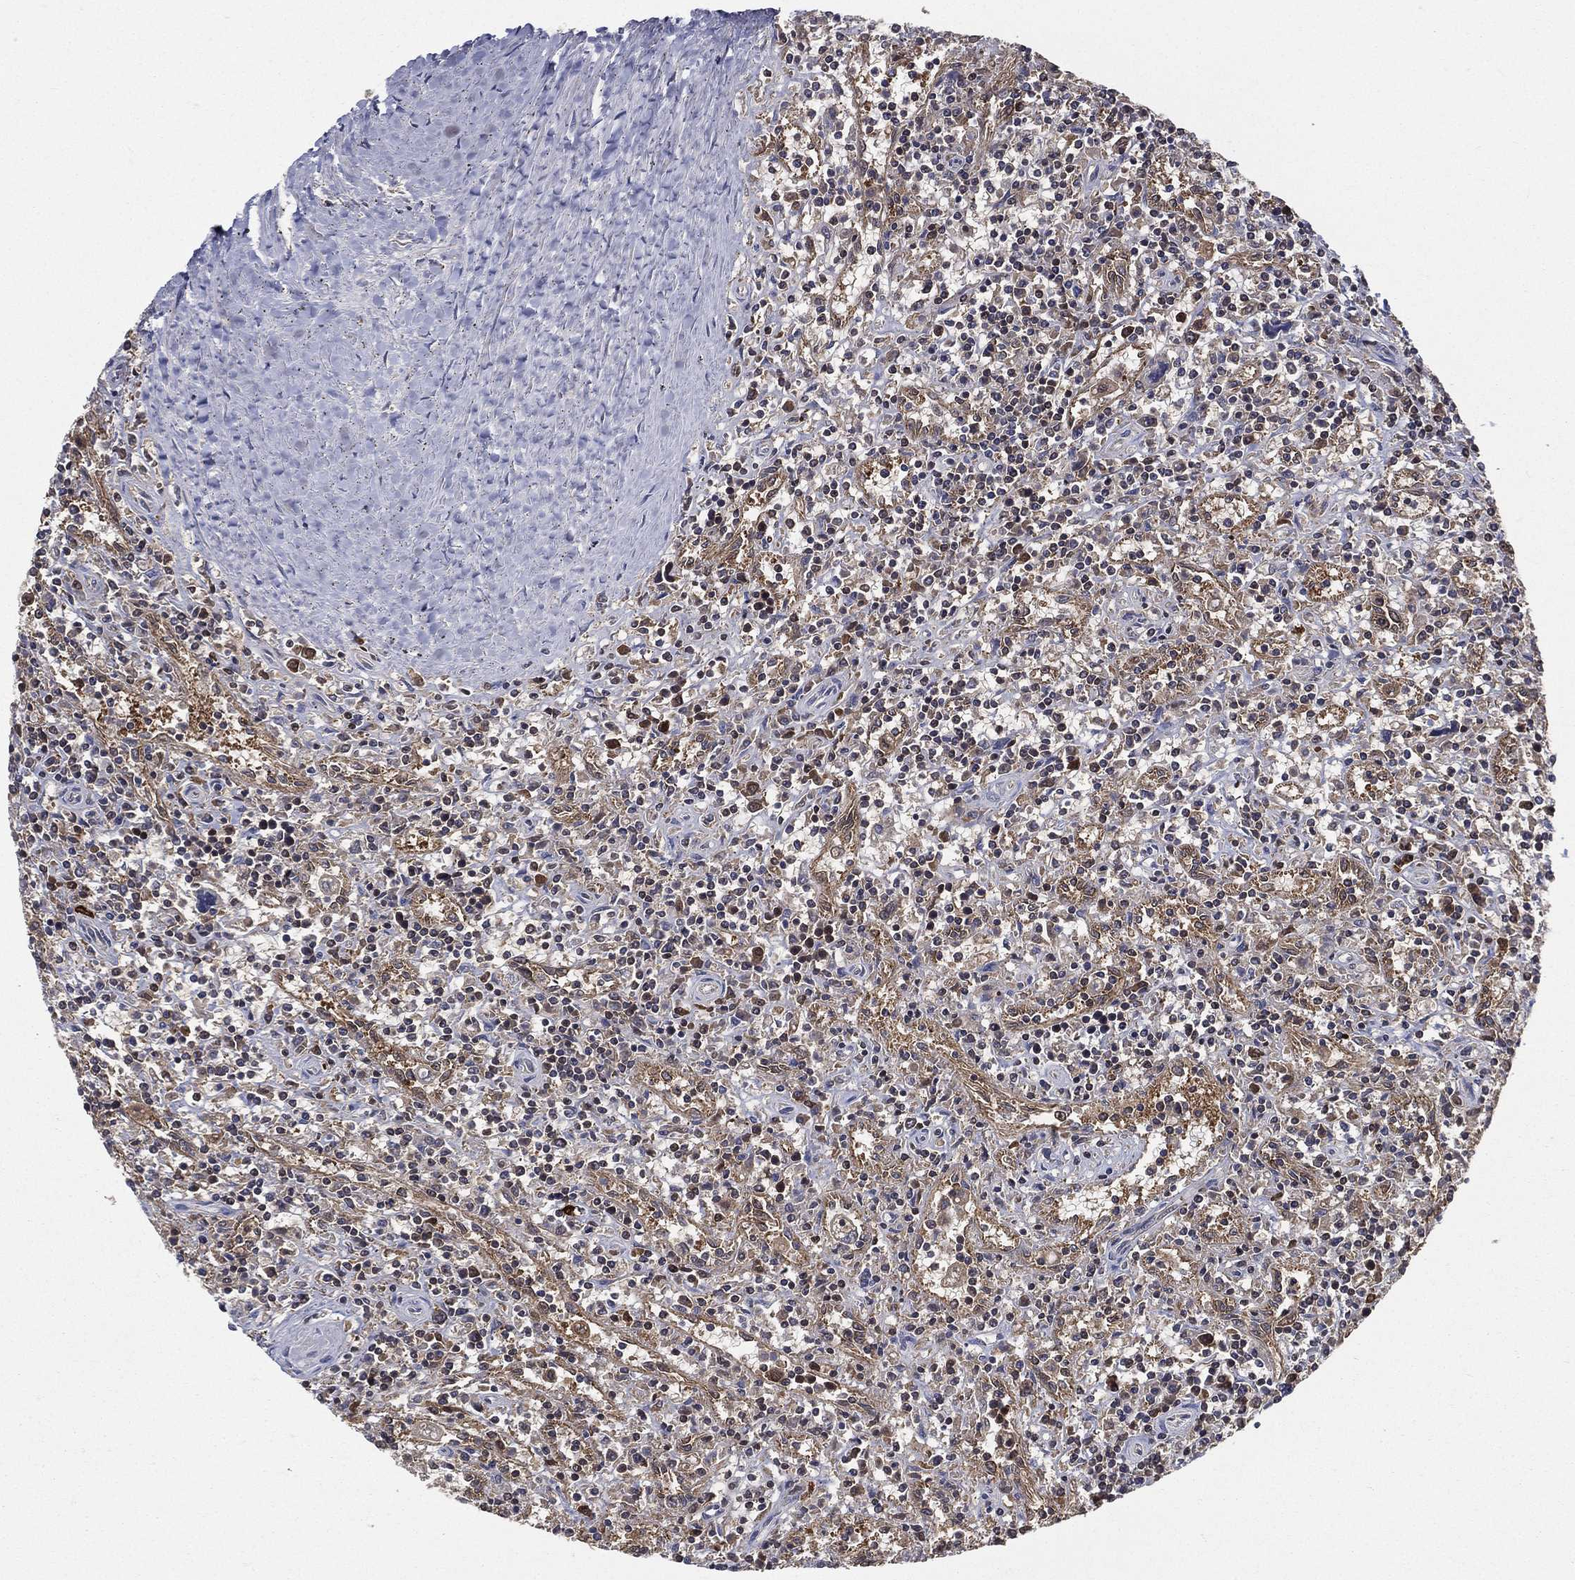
{"staining": {"intensity": "moderate", "quantity": "<25%", "location": "cytoplasmic/membranous"}, "tissue": "lymphoma", "cell_type": "Tumor cells", "image_type": "cancer", "snomed": [{"axis": "morphology", "description": "Malignant lymphoma, non-Hodgkin's type, Low grade"}, {"axis": "topography", "description": "Spleen"}], "caption": "This photomicrograph exhibits immunohistochemistry (IHC) staining of human low-grade malignant lymphoma, non-Hodgkin's type, with low moderate cytoplasmic/membranous staining in approximately <25% of tumor cells.", "gene": "SMPD3", "patient": {"sex": "male", "age": 62}}